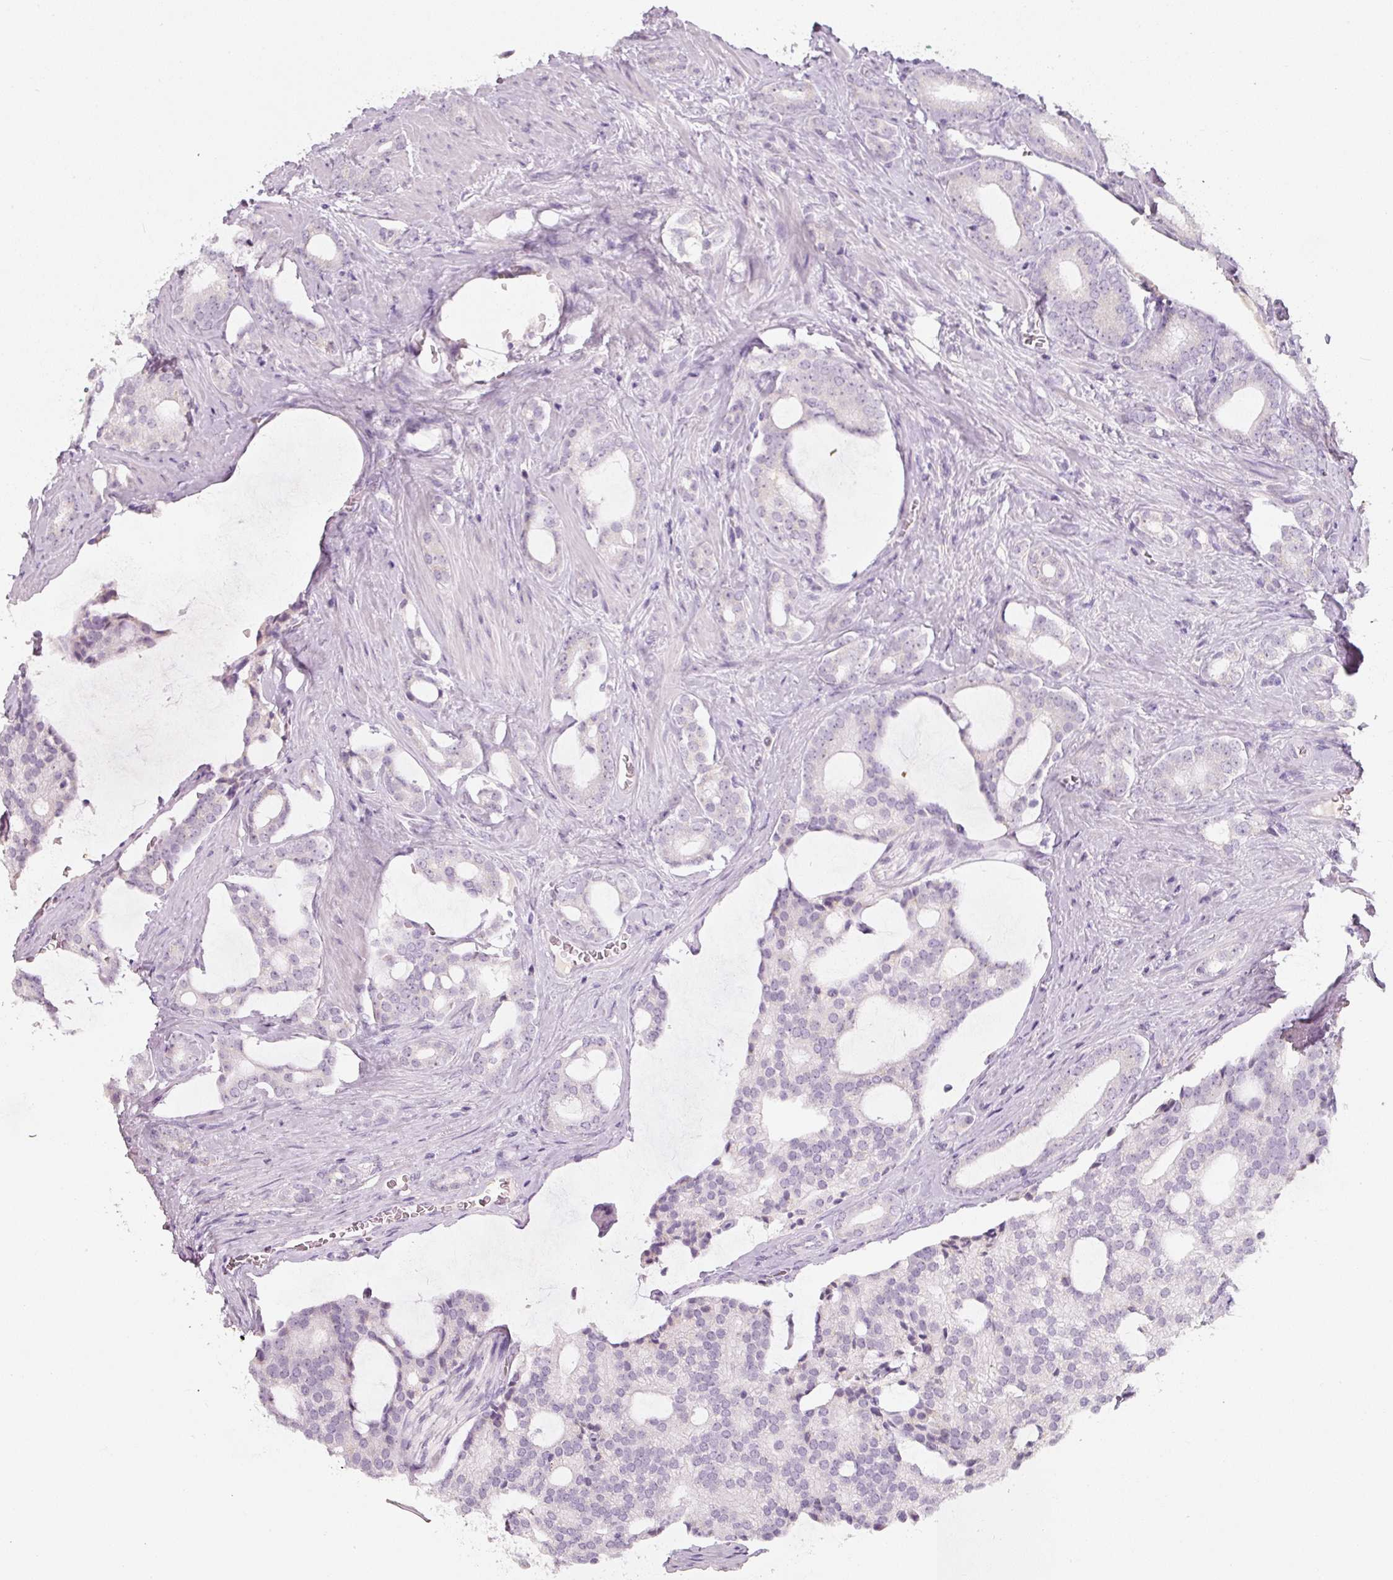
{"staining": {"intensity": "negative", "quantity": "none", "location": "none"}, "tissue": "prostate cancer", "cell_type": "Tumor cells", "image_type": "cancer", "snomed": [{"axis": "morphology", "description": "Adenocarcinoma, High grade"}, {"axis": "topography", "description": "Prostate"}], "caption": "Immunohistochemical staining of high-grade adenocarcinoma (prostate) shows no significant staining in tumor cells.", "gene": "ENSG00000206549", "patient": {"sex": "male", "age": 63}}